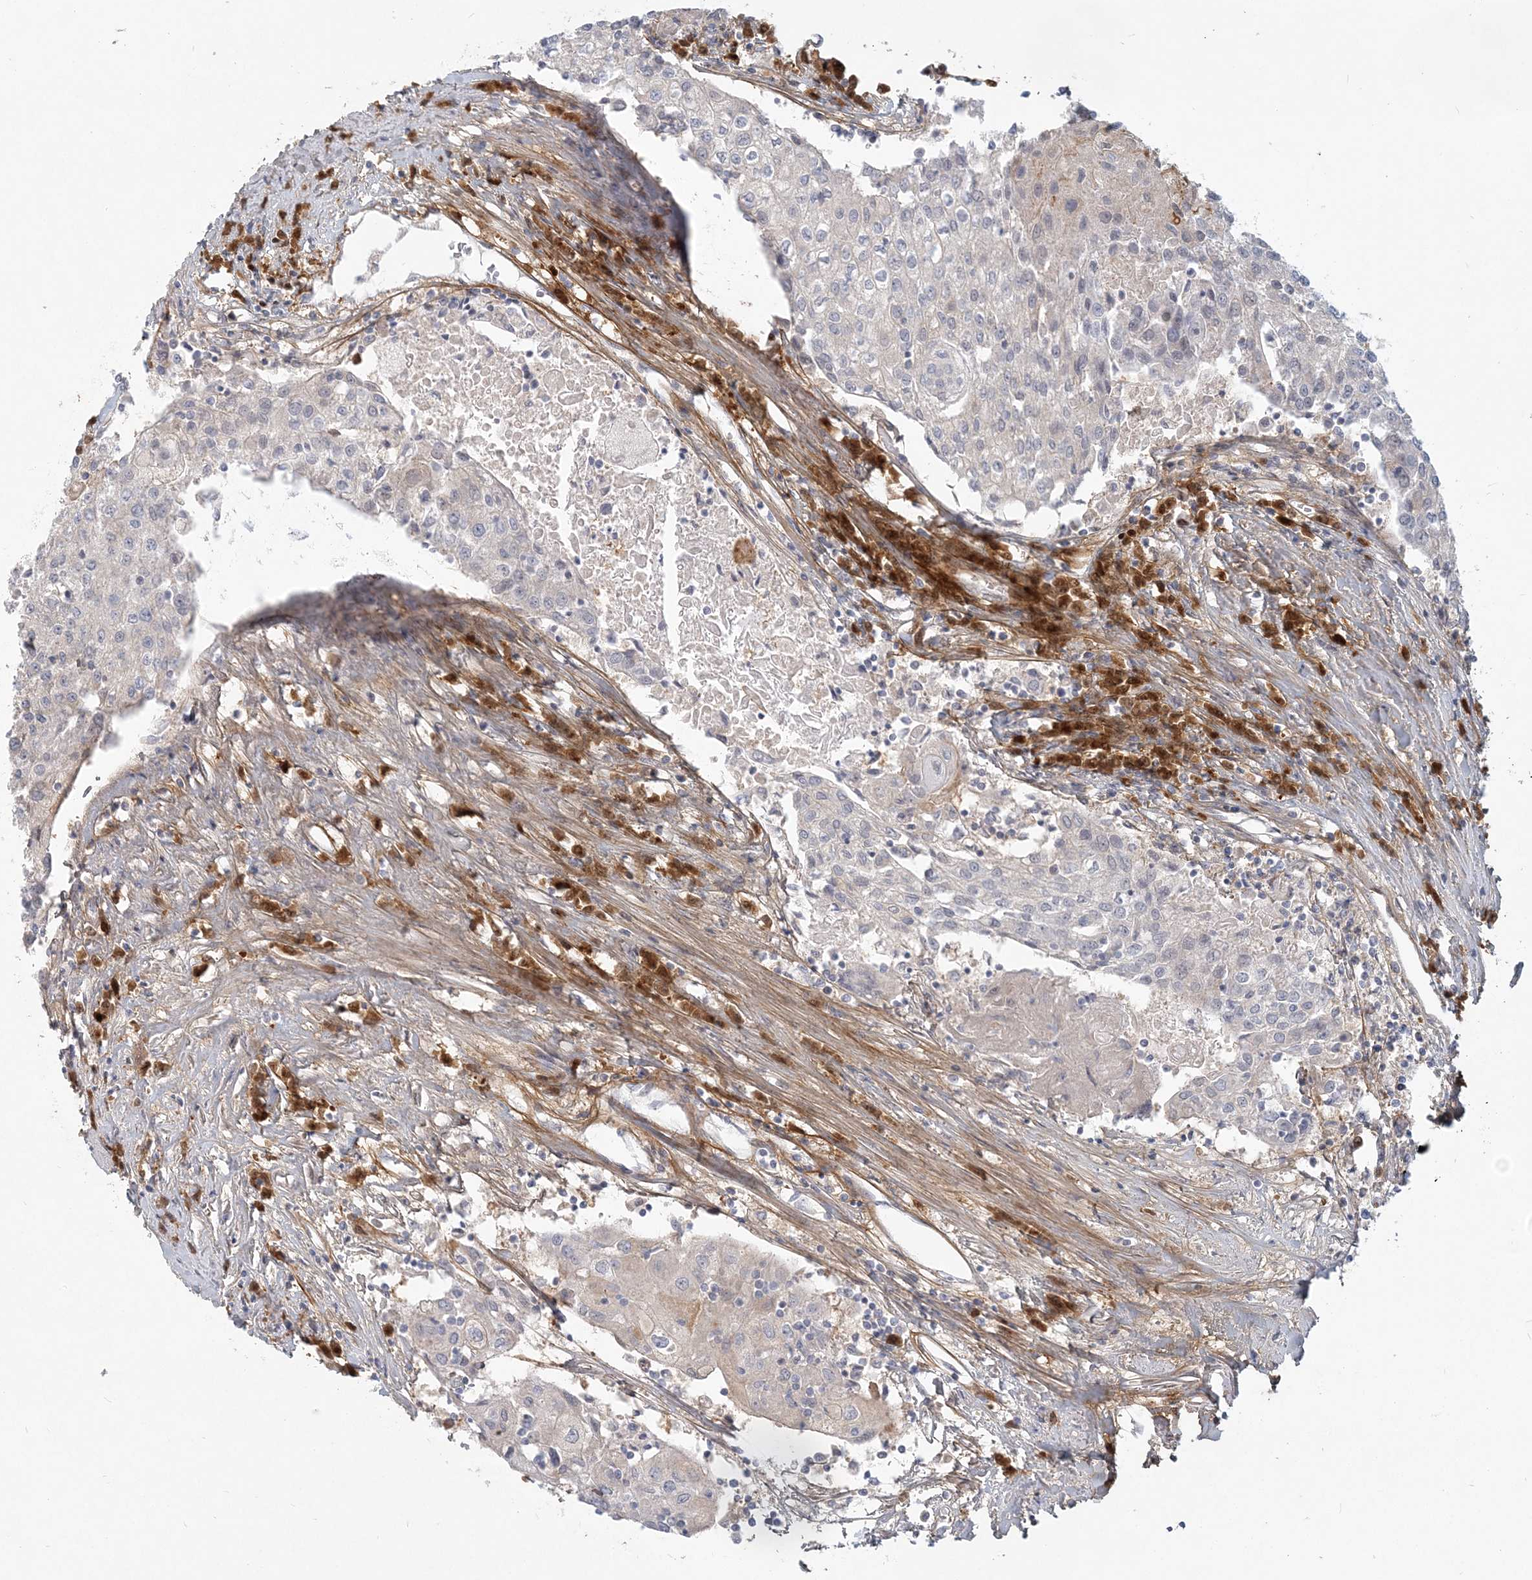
{"staining": {"intensity": "negative", "quantity": "none", "location": "none"}, "tissue": "urothelial cancer", "cell_type": "Tumor cells", "image_type": "cancer", "snomed": [{"axis": "morphology", "description": "Urothelial carcinoma, High grade"}, {"axis": "topography", "description": "Urinary bladder"}], "caption": "IHC histopathology image of neoplastic tissue: urothelial carcinoma (high-grade) stained with DAB shows no significant protein staining in tumor cells.", "gene": "GMPPA", "patient": {"sex": "female", "age": 85}}